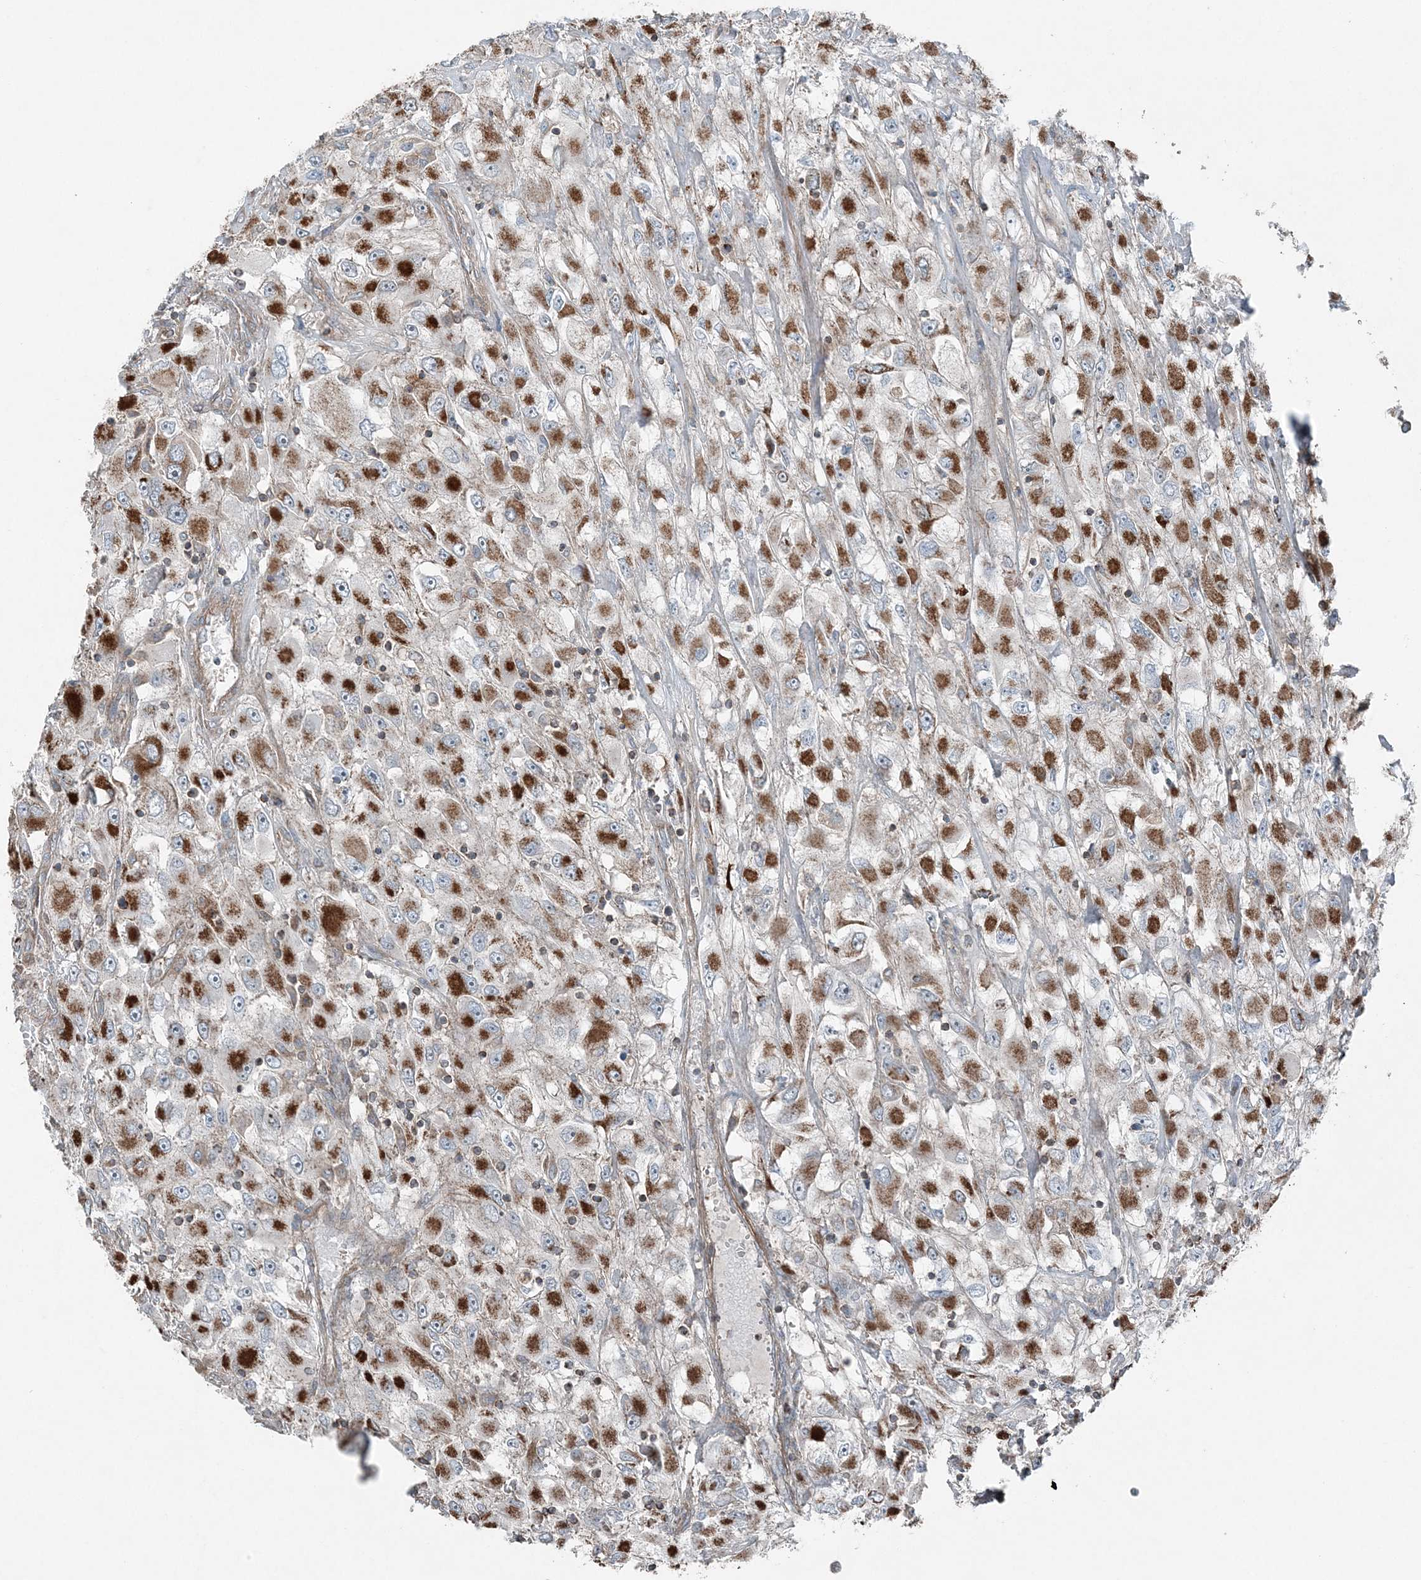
{"staining": {"intensity": "moderate", "quantity": ">75%", "location": "cytoplasmic/membranous"}, "tissue": "renal cancer", "cell_type": "Tumor cells", "image_type": "cancer", "snomed": [{"axis": "morphology", "description": "Adenocarcinoma, NOS"}, {"axis": "topography", "description": "Kidney"}], "caption": "Immunohistochemical staining of renal adenocarcinoma shows medium levels of moderate cytoplasmic/membranous positivity in about >75% of tumor cells. The staining was performed using DAB (3,3'-diaminobenzidine), with brown indicating positive protein expression. Nuclei are stained blue with hematoxylin.", "gene": "KY", "patient": {"sex": "female", "age": 52}}